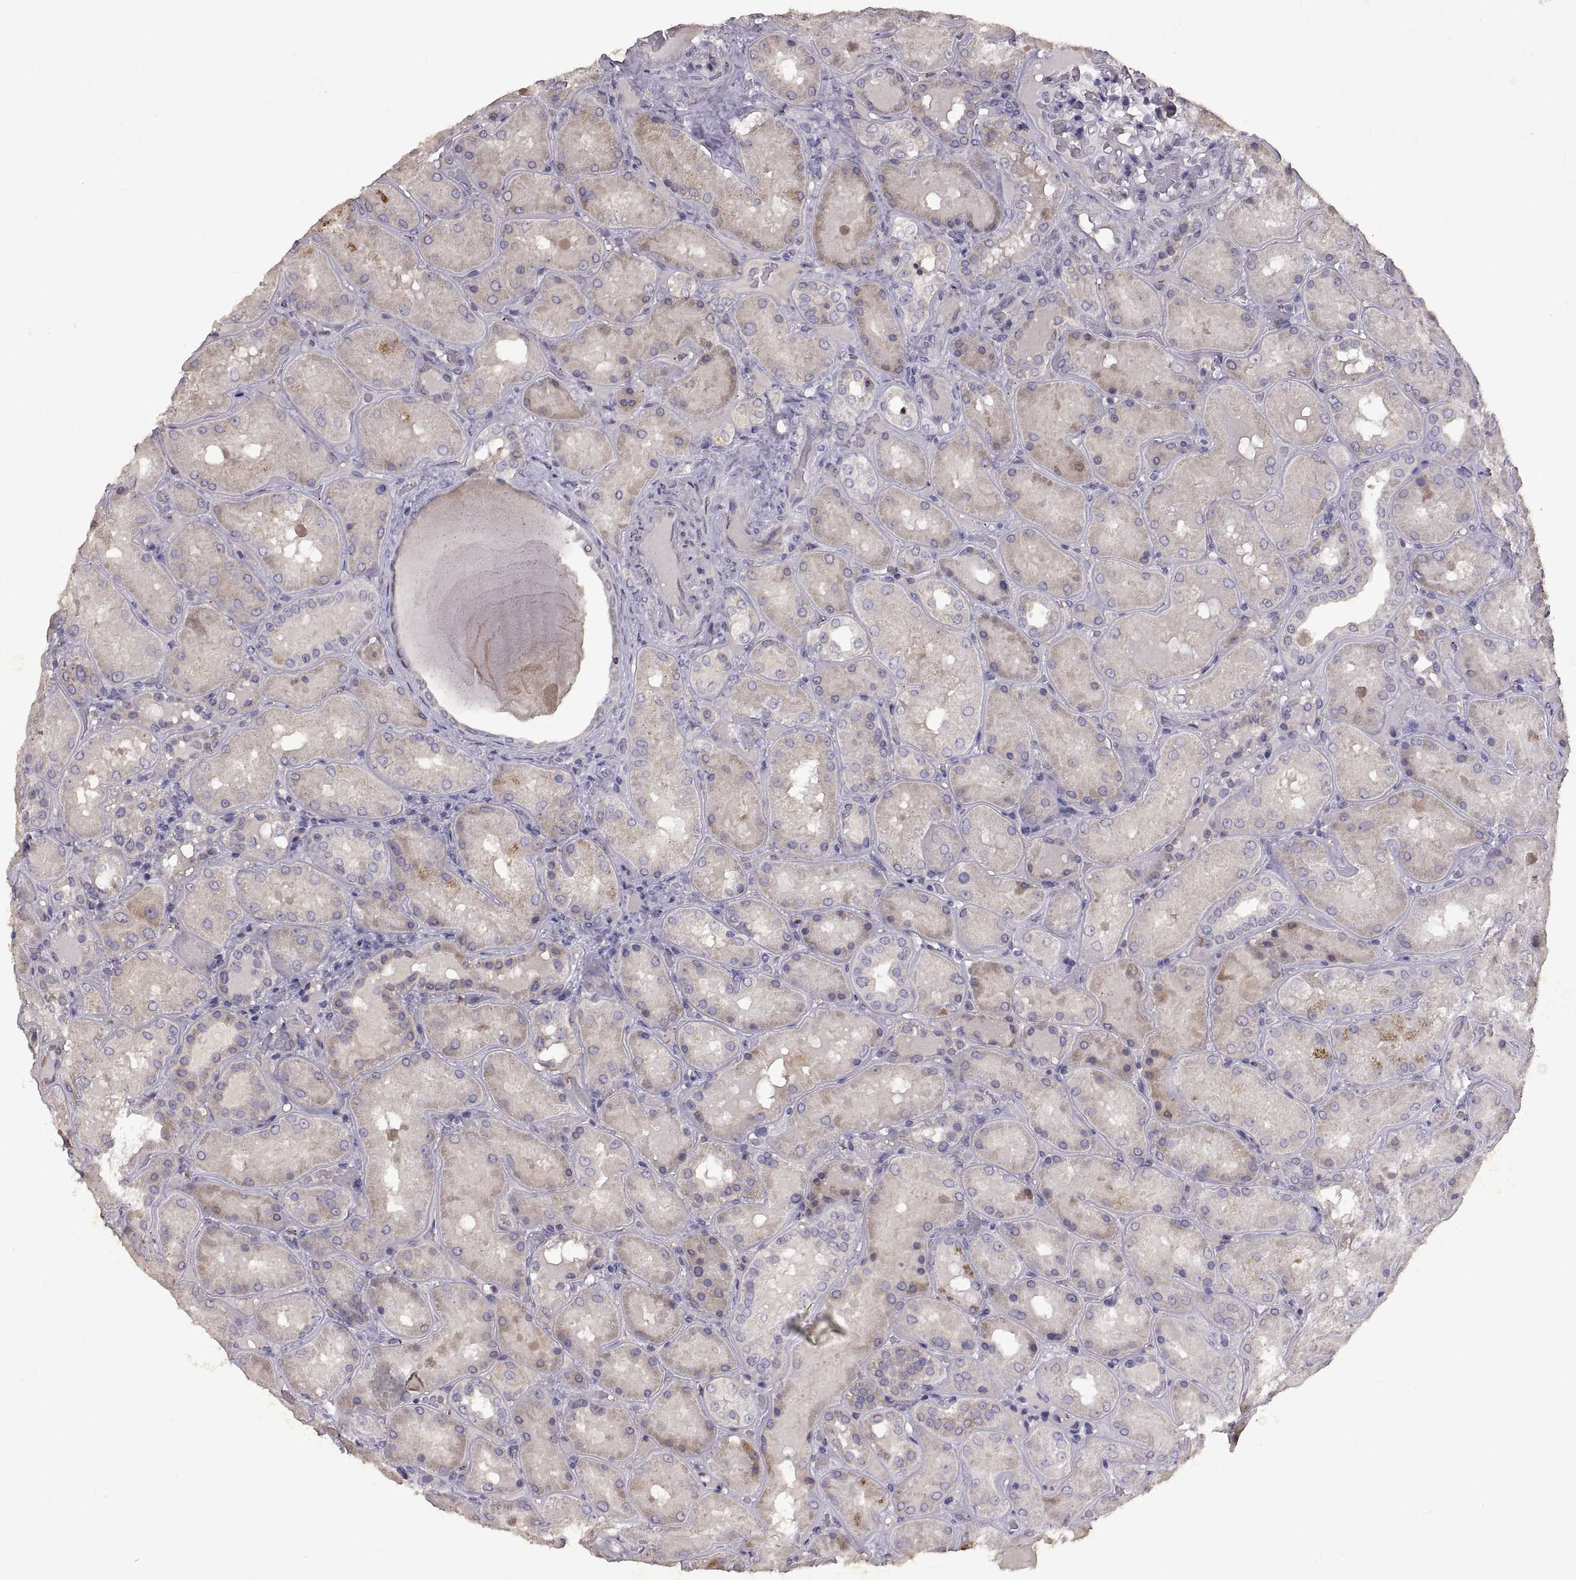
{"staining": {"intensity": "negative", "quantity": "none", "location": "none"}, "tissue": "kidney", "cell_type": "Cells in glomeruli", "image_type": "normal", "snomed": [{"axis": "morphology", "description": "Normal tissue, NOS"}, {"axis": "topography", "description": "Kidney"}], "caption": "Micrograph shows no significant protein positivity in cells in glomeruli of benign kidney.", "gene": "DEFB136", "patient": {"sex": "male", "age": 73}}